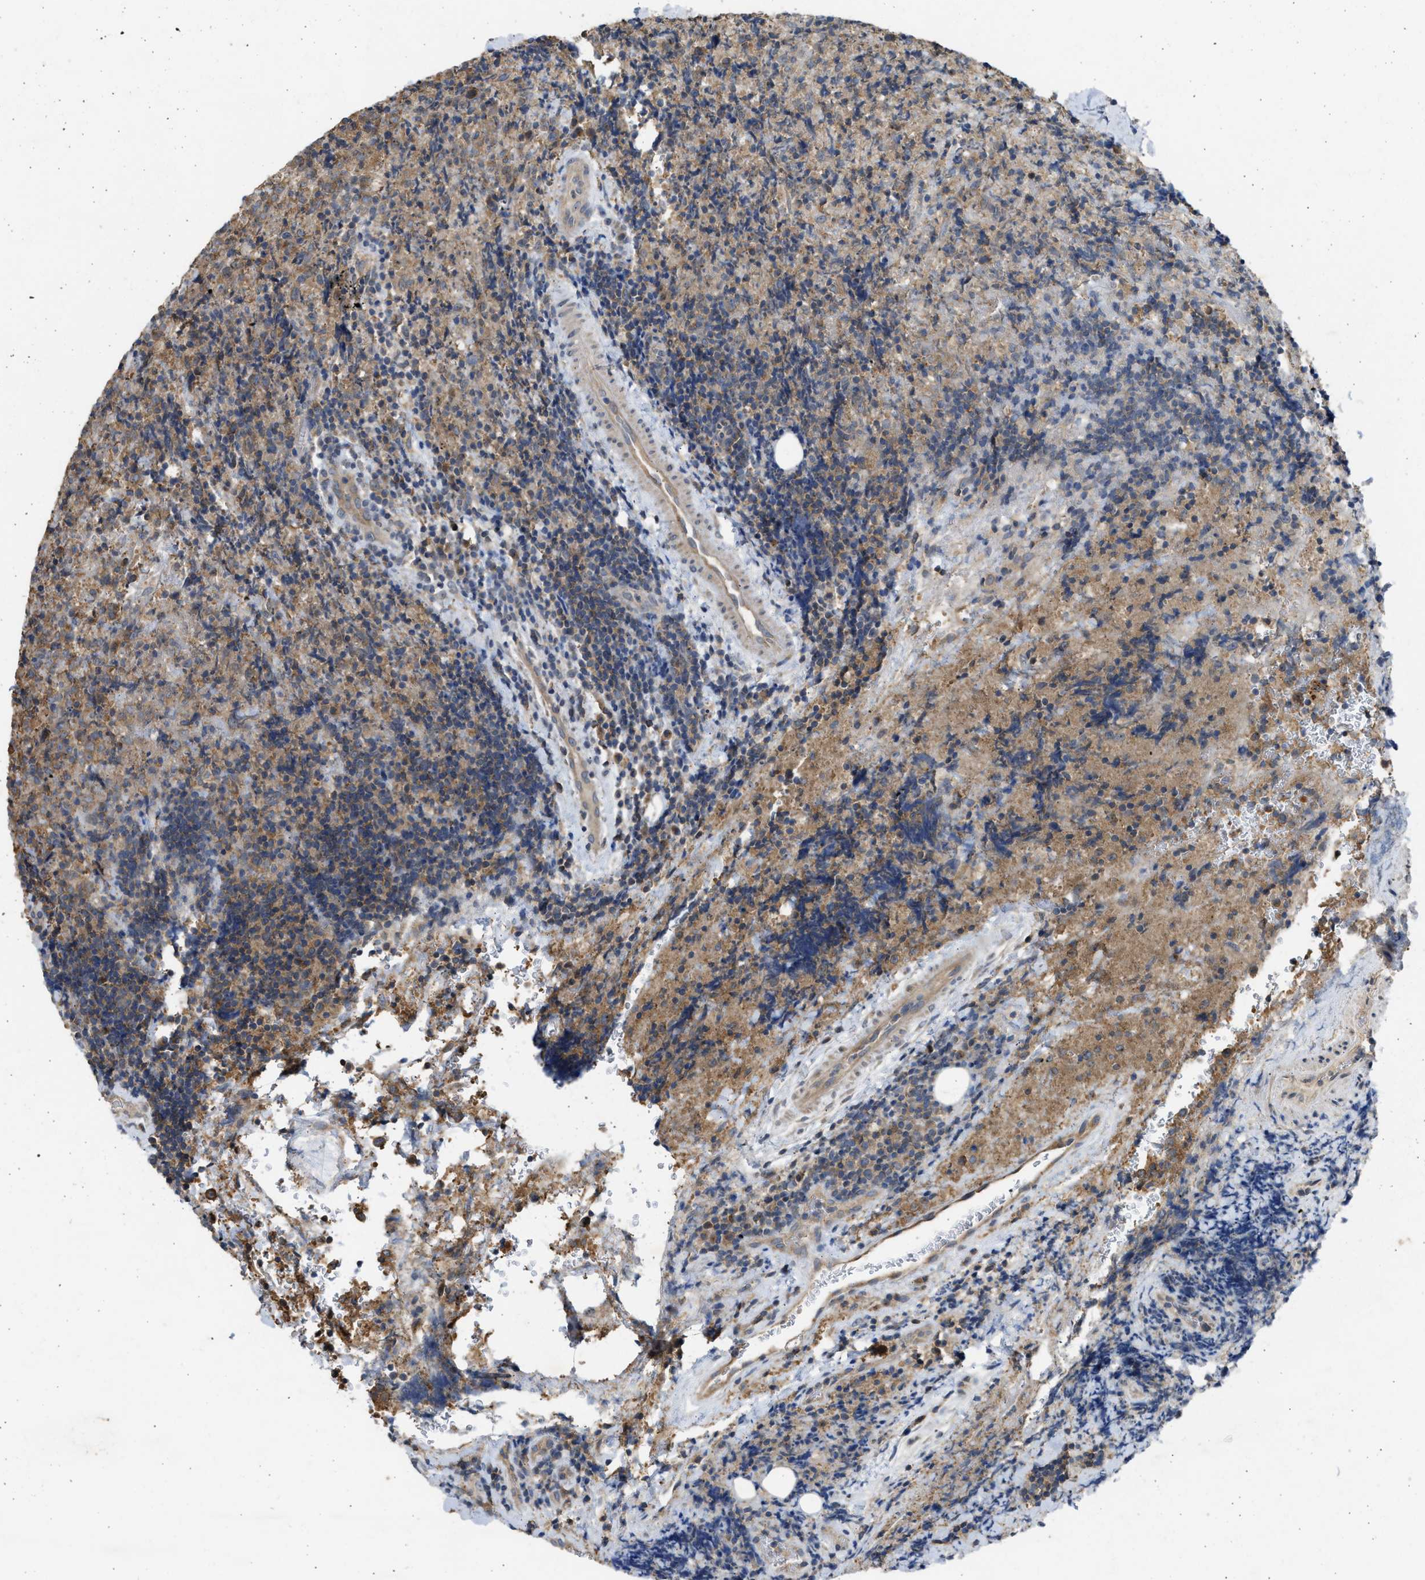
{"staining": {"intensity": "moderate", "quantity": ">75%", "location": "cytoplasmic/membranous"}, "tissue": "lymphoma", "cell_type": "Tumor cells", "image_type": "cancer", "snomed": [{"axis": "morphology", "description": "Malignant lymphoma, non-Hodgkin's type, High grade"}, {"axis": "topography", "description": "Tonsil"}], "caption": "Immunohistochemistry (DAB (3,3'-diaminobenzidine)) staining of human lymphoma reveals moderate cytoplasmic/membranous protein positivity in approximately >75% of tumor cells. The protein of interest is stained brown, and the nuclei are stained in blue (DAB (3,3'-diaminobenzidine) IHC with brightfield microscopy, high magnification).", "gene": "CYP1A1", "patient": {"sex": "female", "age": 36}}